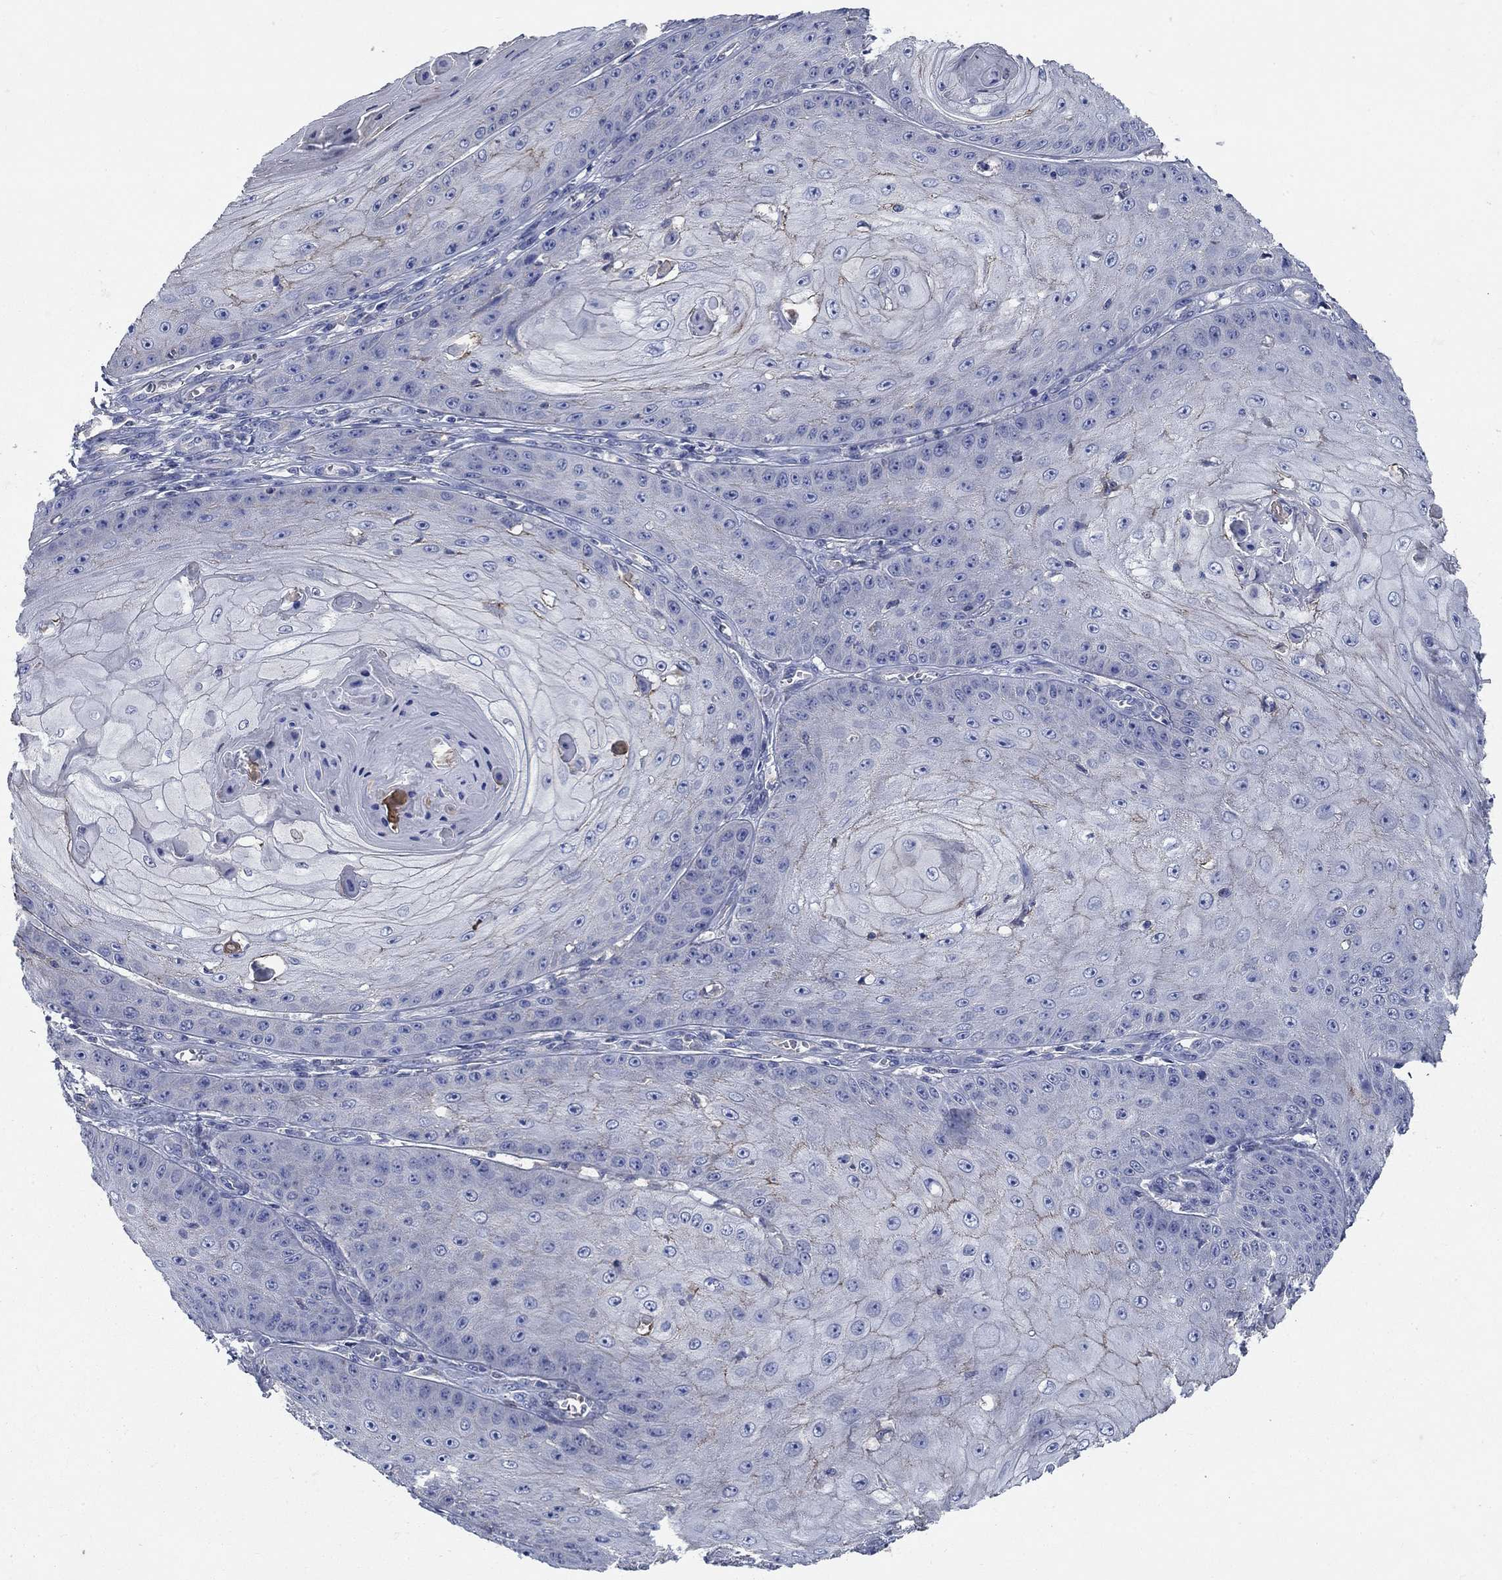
{"staining": {"intensity": "negative", "quantity": "none", "location": "none"}, "tissue": "skin cancer", "cell_type": "Tumor cells", "image_type": "cancer", "snomed": [{"axis": "morphology", "description": "Squamous cell carcinoma, NOS"}, {"axis": "topography", "description": "Skin"}], "caption": "Immunohistochemistry photomicrograph of neoplastic tissue: human skin cancer stained with DAB (3,3'-diaminobenzidine) shows no significant protein expression in tumor cells.", "gene": "FLNC", "patient": {"sex": "male", "age": 70}}